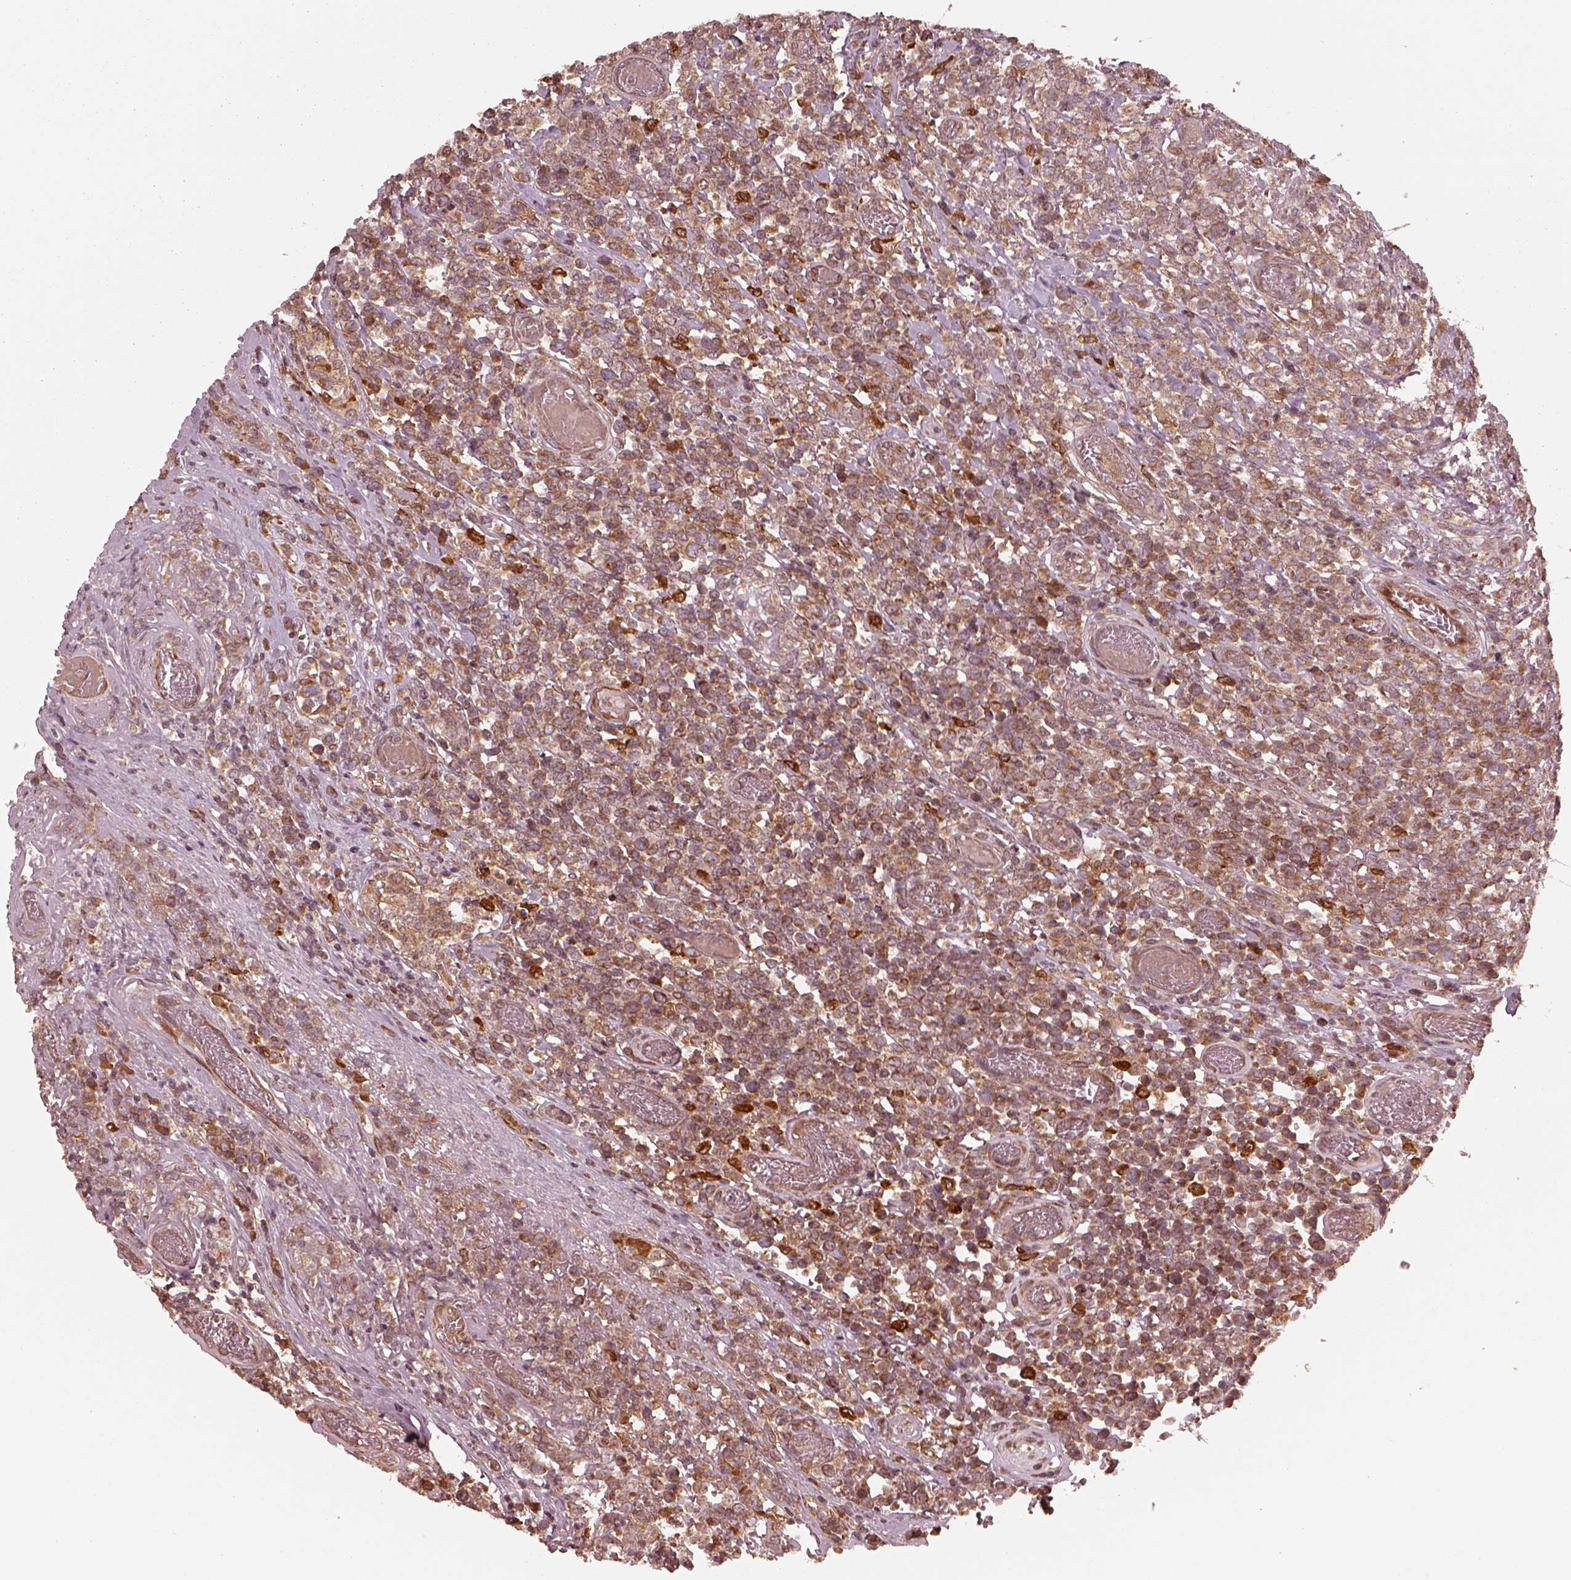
{"staining": {"intensity": "moderate", "quantity": ">75%", "location": "cytoplasmic/membranous"}, "tissue": "lymphoma", "cell_type": "Tumor cells", "image_type": "cancer", "snomed": [{"axis": "morphology", "description": "Malignant lymphoma, non-Hodgkin's type, High grade"}, {"axis": "topography", "description": "Soft tissue"}], "caption": "High-grade malignant lymphoma, non-Hodgkin's type stained for a protein (brown) reveals moderate cytoplasmic/membranous positive positivity in about >75% of tumor cells.", "gene": "AGPAT1", "patient": {"sex": "female", "age": 56}}